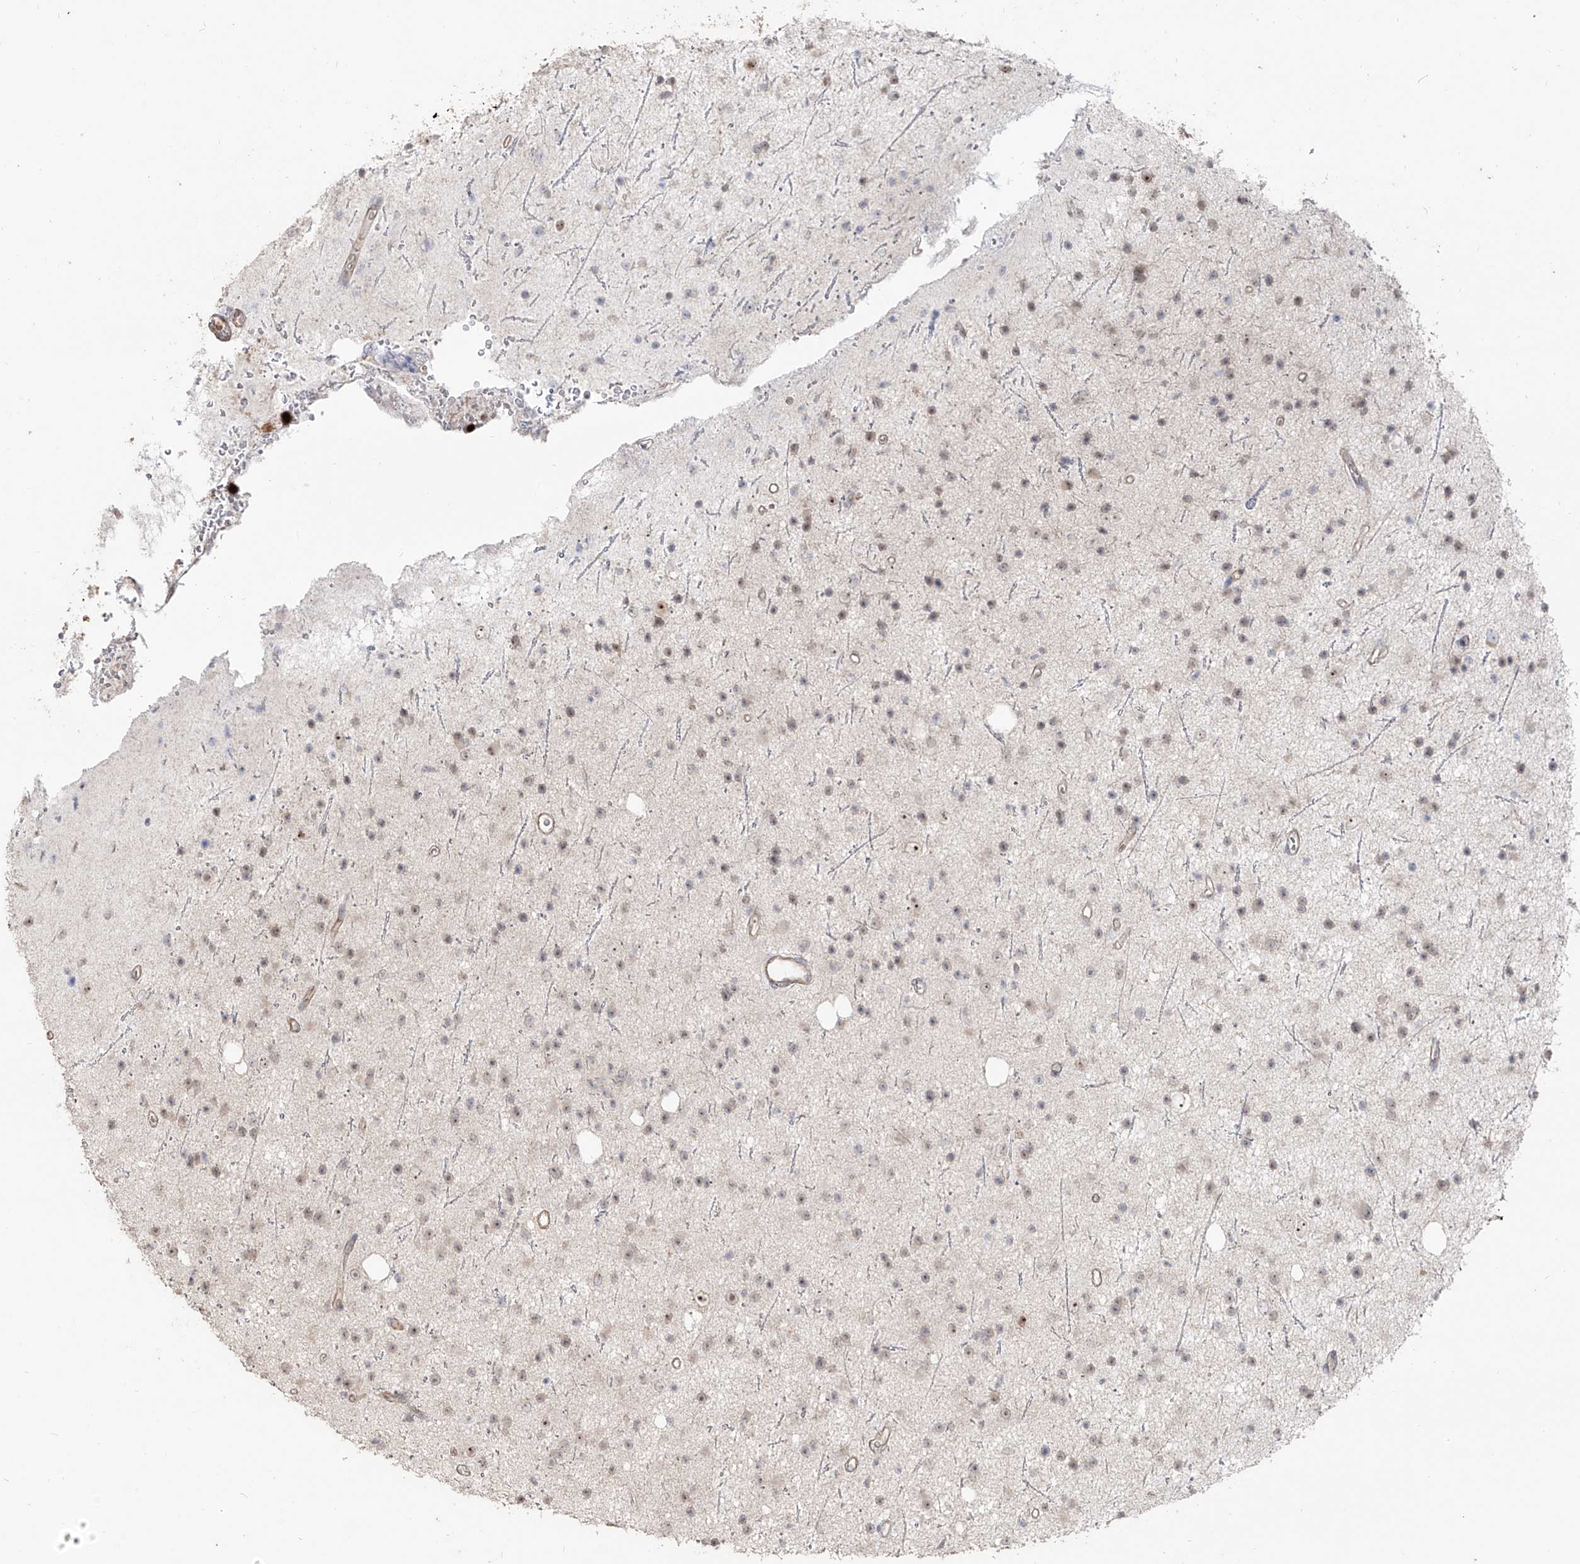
{"staining": {"intensity": "weak", "quantity": "25%-75%", "location": "nuclear"}, "tissue": "glioma", "cell_type": "Tumor cells", "image_type": "cancer", "snomed": [{"axis": "morphology", "description": "Glioma, malignant, Low grade"}, {"axis": "topography", "description": "Cerebral cortex"}], "caption": "Immunohistochemical staining of human glioma shows low levels of weak nuclear expression in about 25%-75% of tumor cells.", "gene": "ZNF227", "patient": {"sex": "female", "age": 39}}